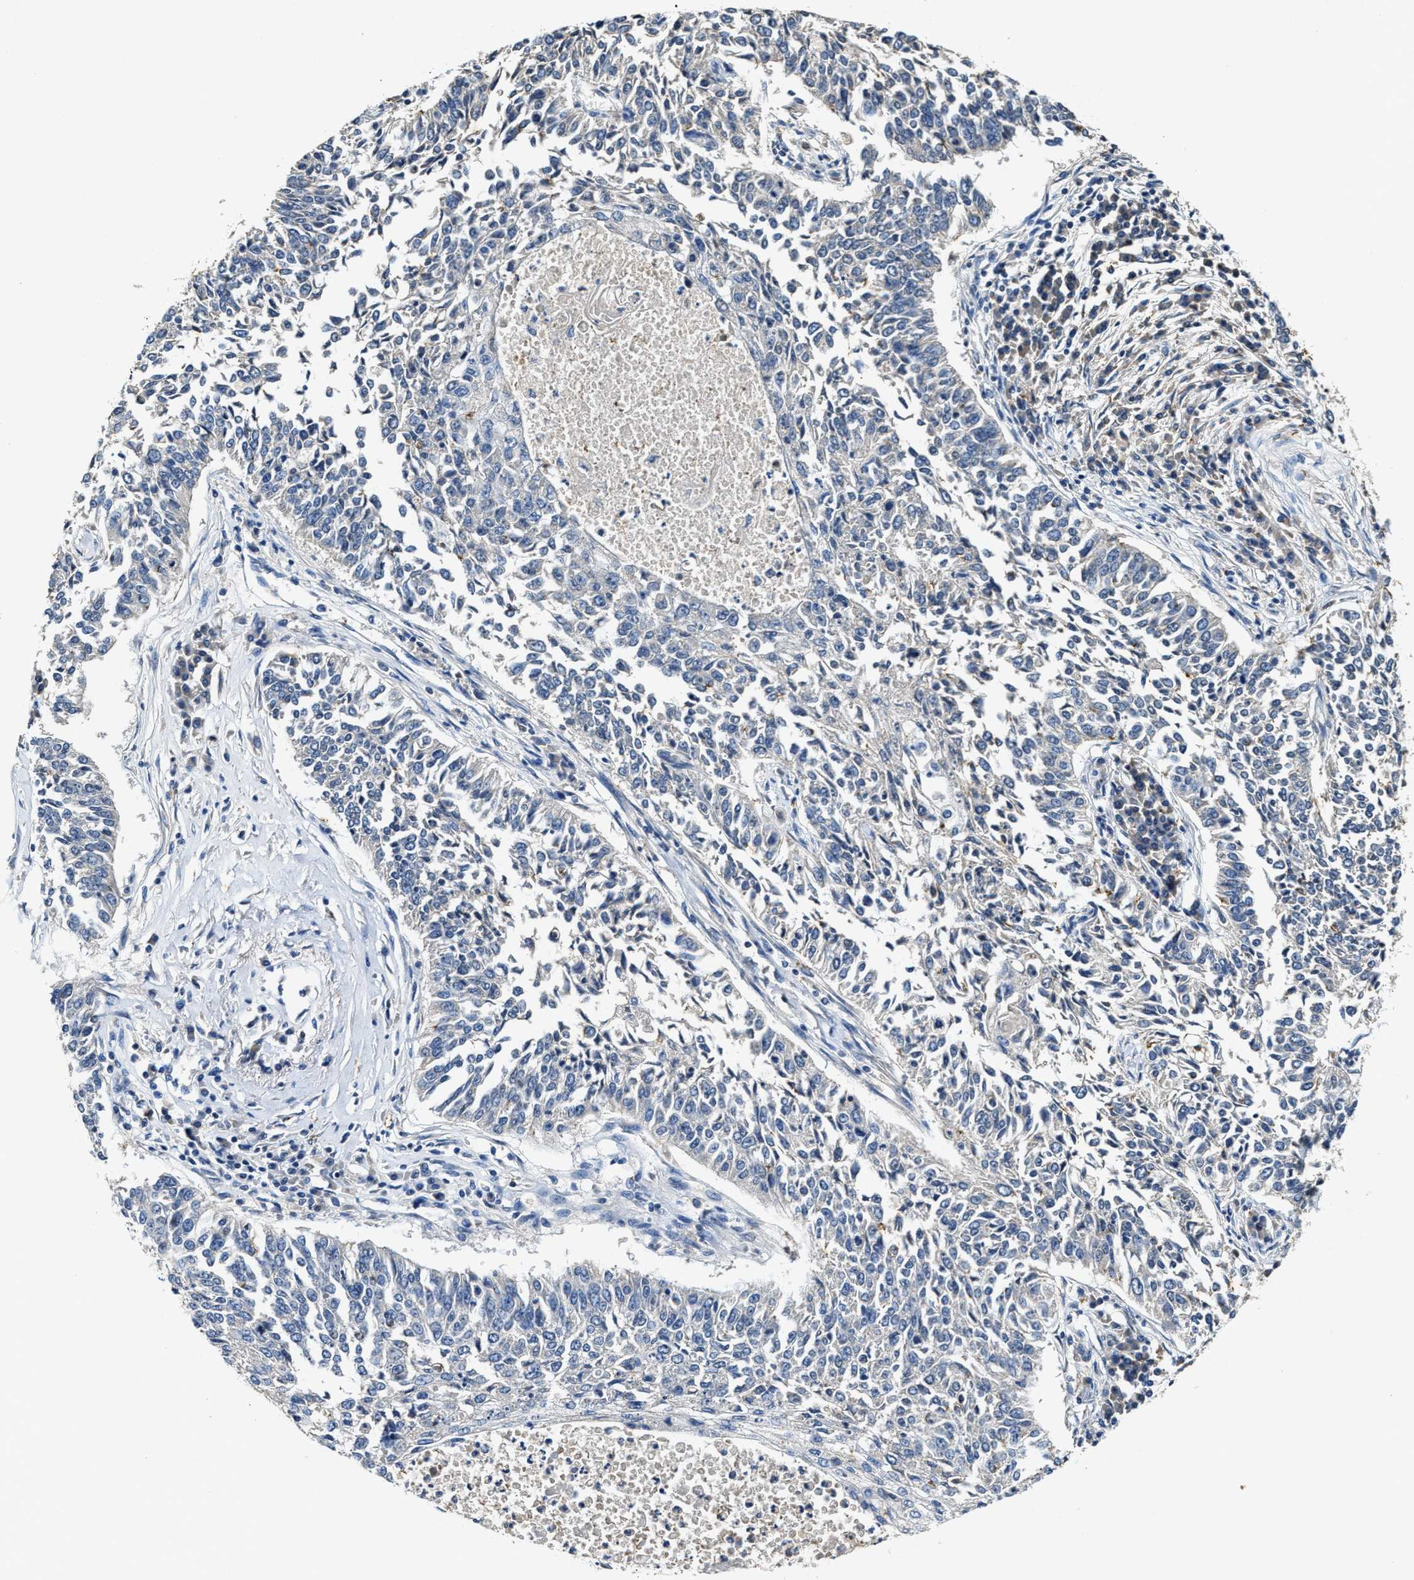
{"staining": {"intensity": "negative", "quantity": "none", "location": "none"}, "tissue": "lung cancer", "cell_type": "Tumor cells", "image_type": "cancer", "snomed": [{"axis": "morphology", "description": "Normal tissue, NOS"}, {"axis": "morphology", "description": "Squamous cell carcinoma, NOS"}, {"axis": "topography", "description": "Cartilage tissue"}, {"axis": "topography", "description": "Bronchus"}, {"axis": "topography", "description": "Lung"}], "caption": "There is no significant expression in tumor cells of lung cancer.", "gene": "SLC25A25", "patient": {"sex": "female", "age": 49}}